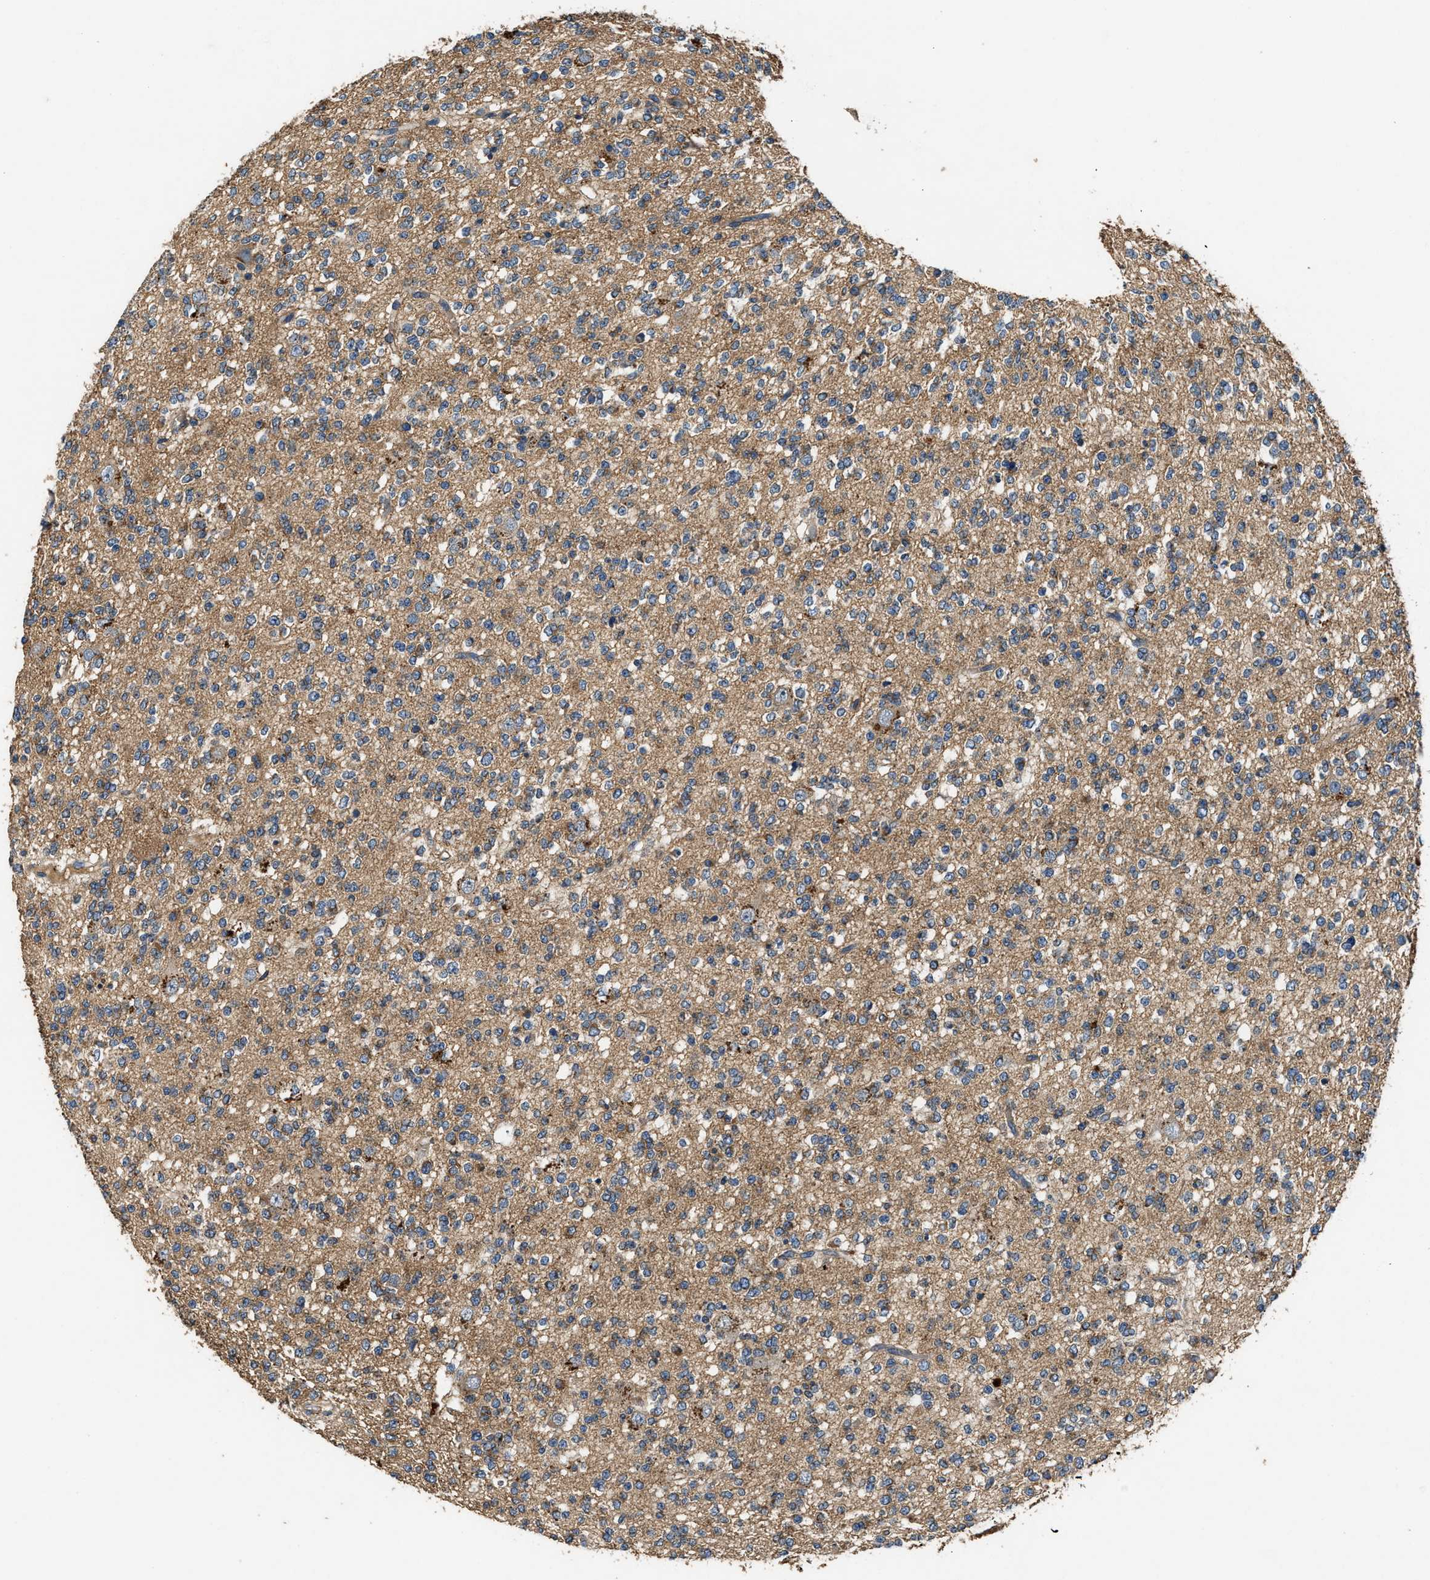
{"staining": {"intensity": "moderate", "quantity": "25%-75%", "location": "cytoplasmic/membranous"}, "tissue": "glioma", "cell_type": "Tumor cells", "image_type": "cancer", "snomed": [{"axis": "morphology", "description": "Glioma, malignant, Low grade"}, {"axis": "topography", "description": "Brain"}], "caption": "Immunohistochemistry of low-grade glioma (malignant) exhibits medium levels of moderate cytoplasmic/membranous expression in approximately 25%-75% of tumor cells. (DAB (3,3'-diaminobenzidine) IHC with brightfield microscopy, high magnification).", "gene": "BLOC1S1", "patient": {"sex": "male", "age": 38}}